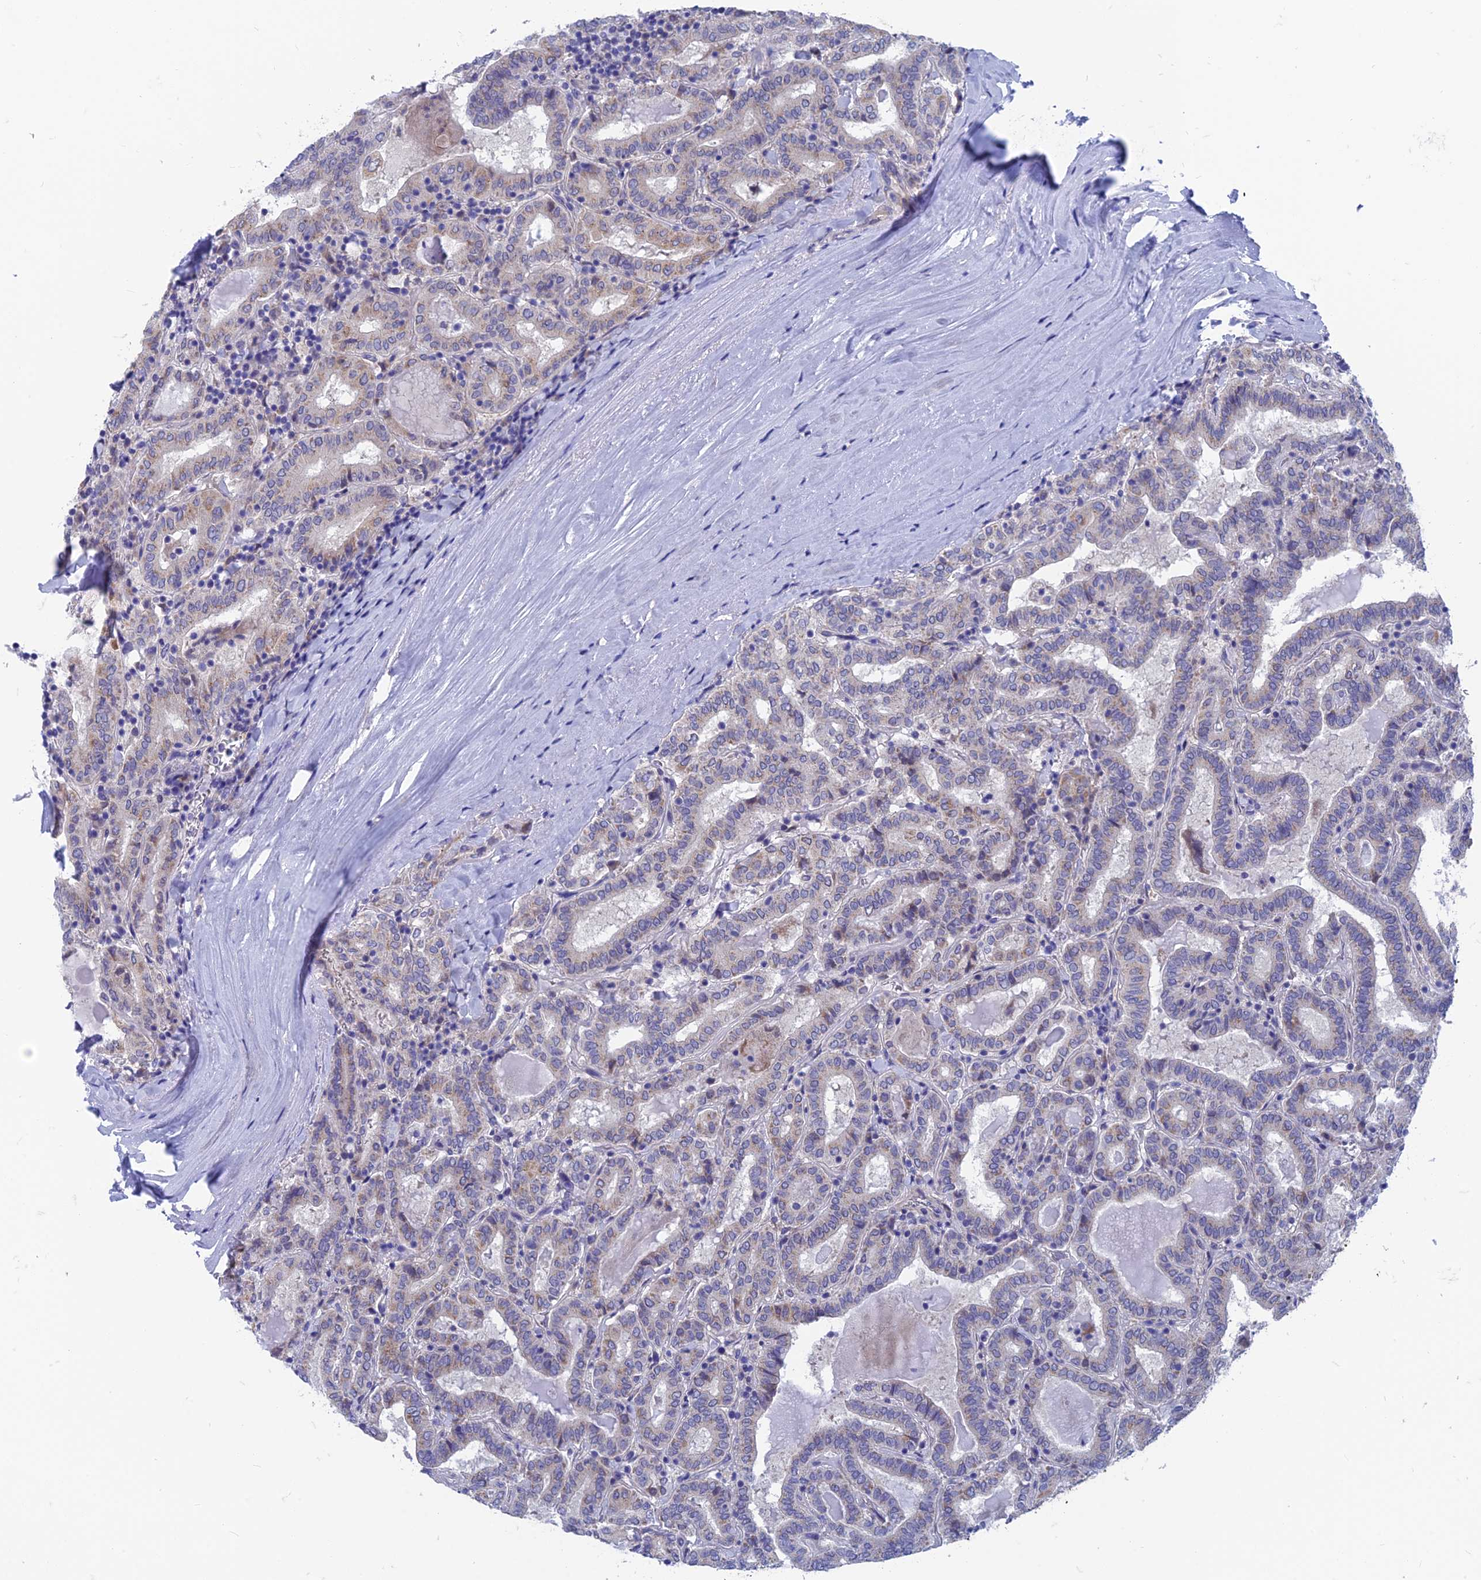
{"staining": {"intensity": "weak", "quantity": "<25%", "location": "cytoplasmic/membranous"}, "tissue": "thyroid cancer", "cell_type": "Tumor cells", "image_type": "cancer", "snomed": [{"axis": "morphology", "description": "Papillary adenocarcinoma, NOS"}, {"axis": "topography", "description": "Thyroid gland"}], "caption": "The IHC histopathology image has no significant staining in tumor cells of thyroid papillary adenocarcinoma tissue.", "gene": "AK4", "patient": {"sex": "female", "age": 72}}